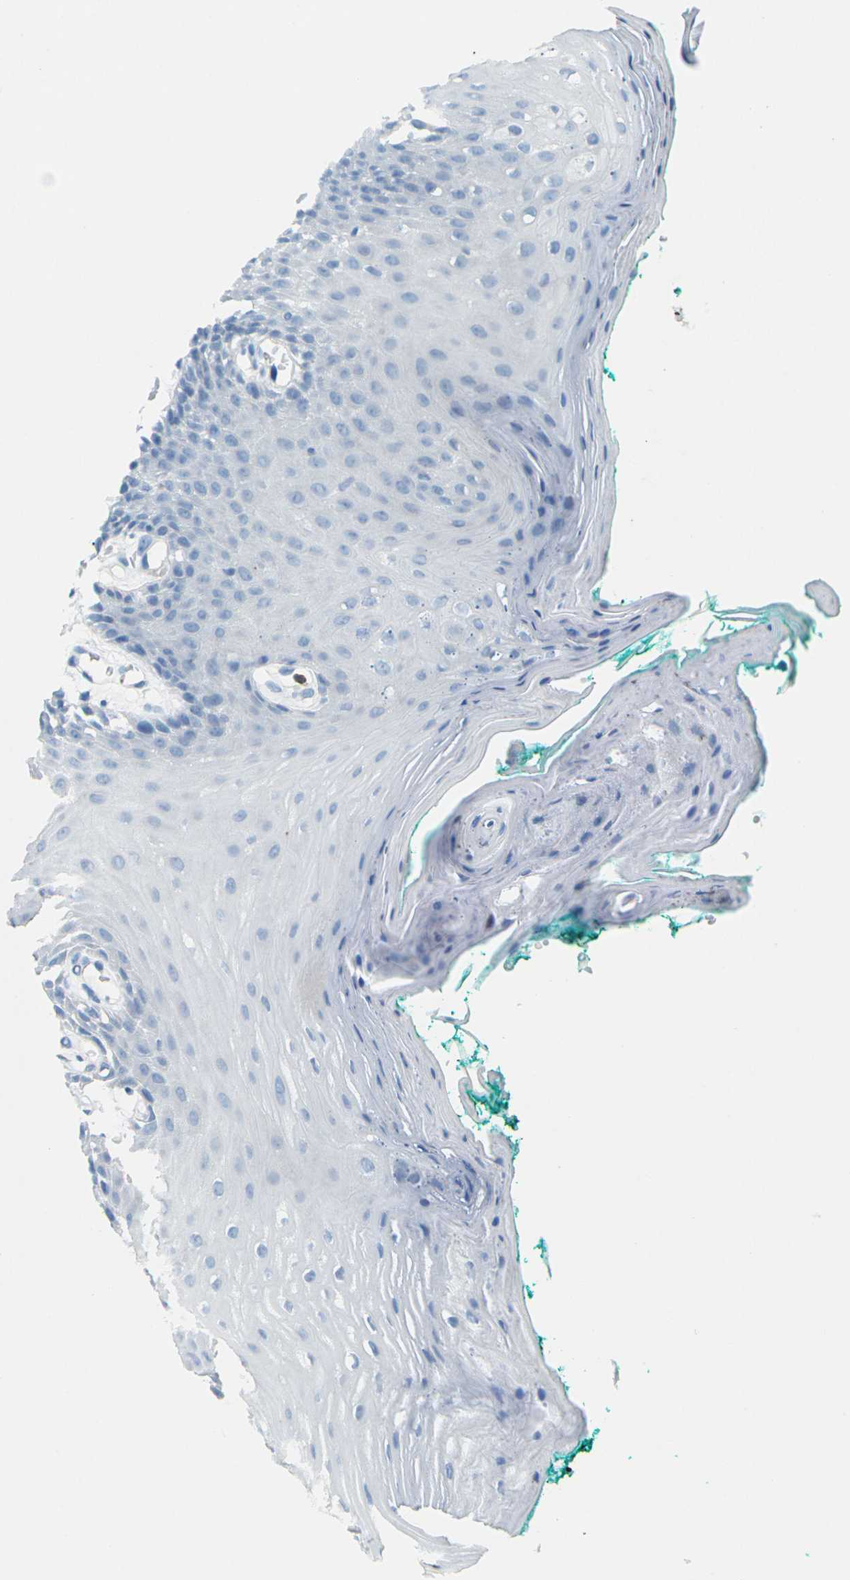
{"staining": {"intensity": "negative", "quantity": "none", "location": "none"}, "tissue": "oral mucosa", "cell_type": "Squamous epithelial cells", "image_type": "normal", "snomed": [{"axis": "morphology", "description": "Normal tissue, NOS"}, {"axis": "topography", "description": "Skeletal muscle"}, {"axis": "topography", "description": "Oral tissue"}, {"axis": "topography", "description": "Peripheral nerve tissue"}], "caption": "IHC micrograph of normal oral mucosa: human oral mucosa stained with DAB (3,3'-diaminobenzidine) displays no significant protein expression in squamous epithelial cells.", "gene": "CDH16", "patient": {"sex": "female", "age": 84}}